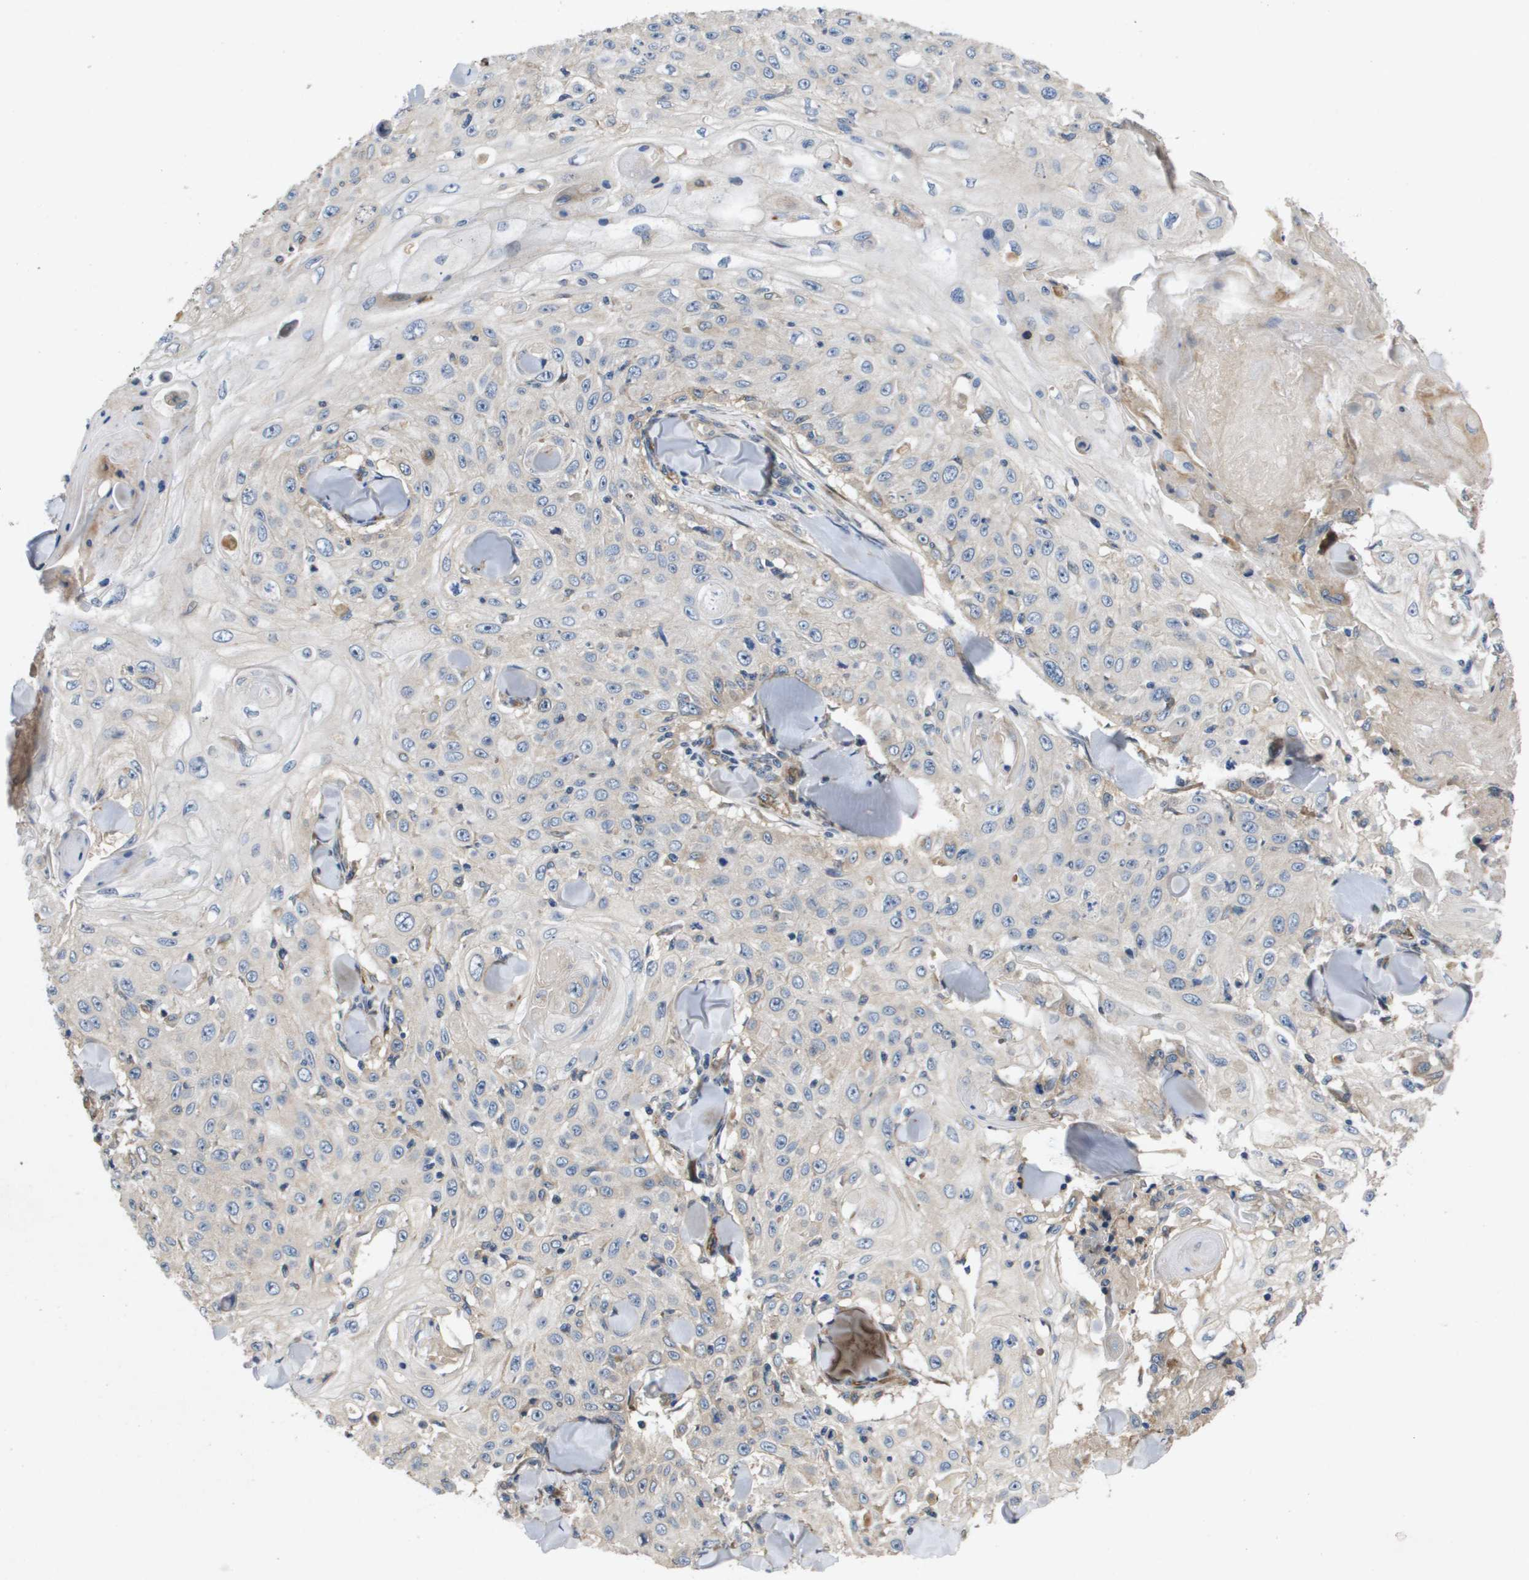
{"staining": {"intensity": "negative", "quantity": "none", "location": "none"}, "tissue": "skin cancer", "cell_type": "Tumor cells", "image_type": "cancer", "snomed": [{"axis": "morphology", "description": "Squamous cell carcinoma, NOS"}, {"axis": "topography", "description": "Skin"}], "caption": "Human skin cancer (squamous cell carcinoma) stained for a protein using immunohistochemistry (IHC) displays no positivity in tumor cells.", "gene": "ENTPD2", "patient": {"sex": "male", "age": 86}}